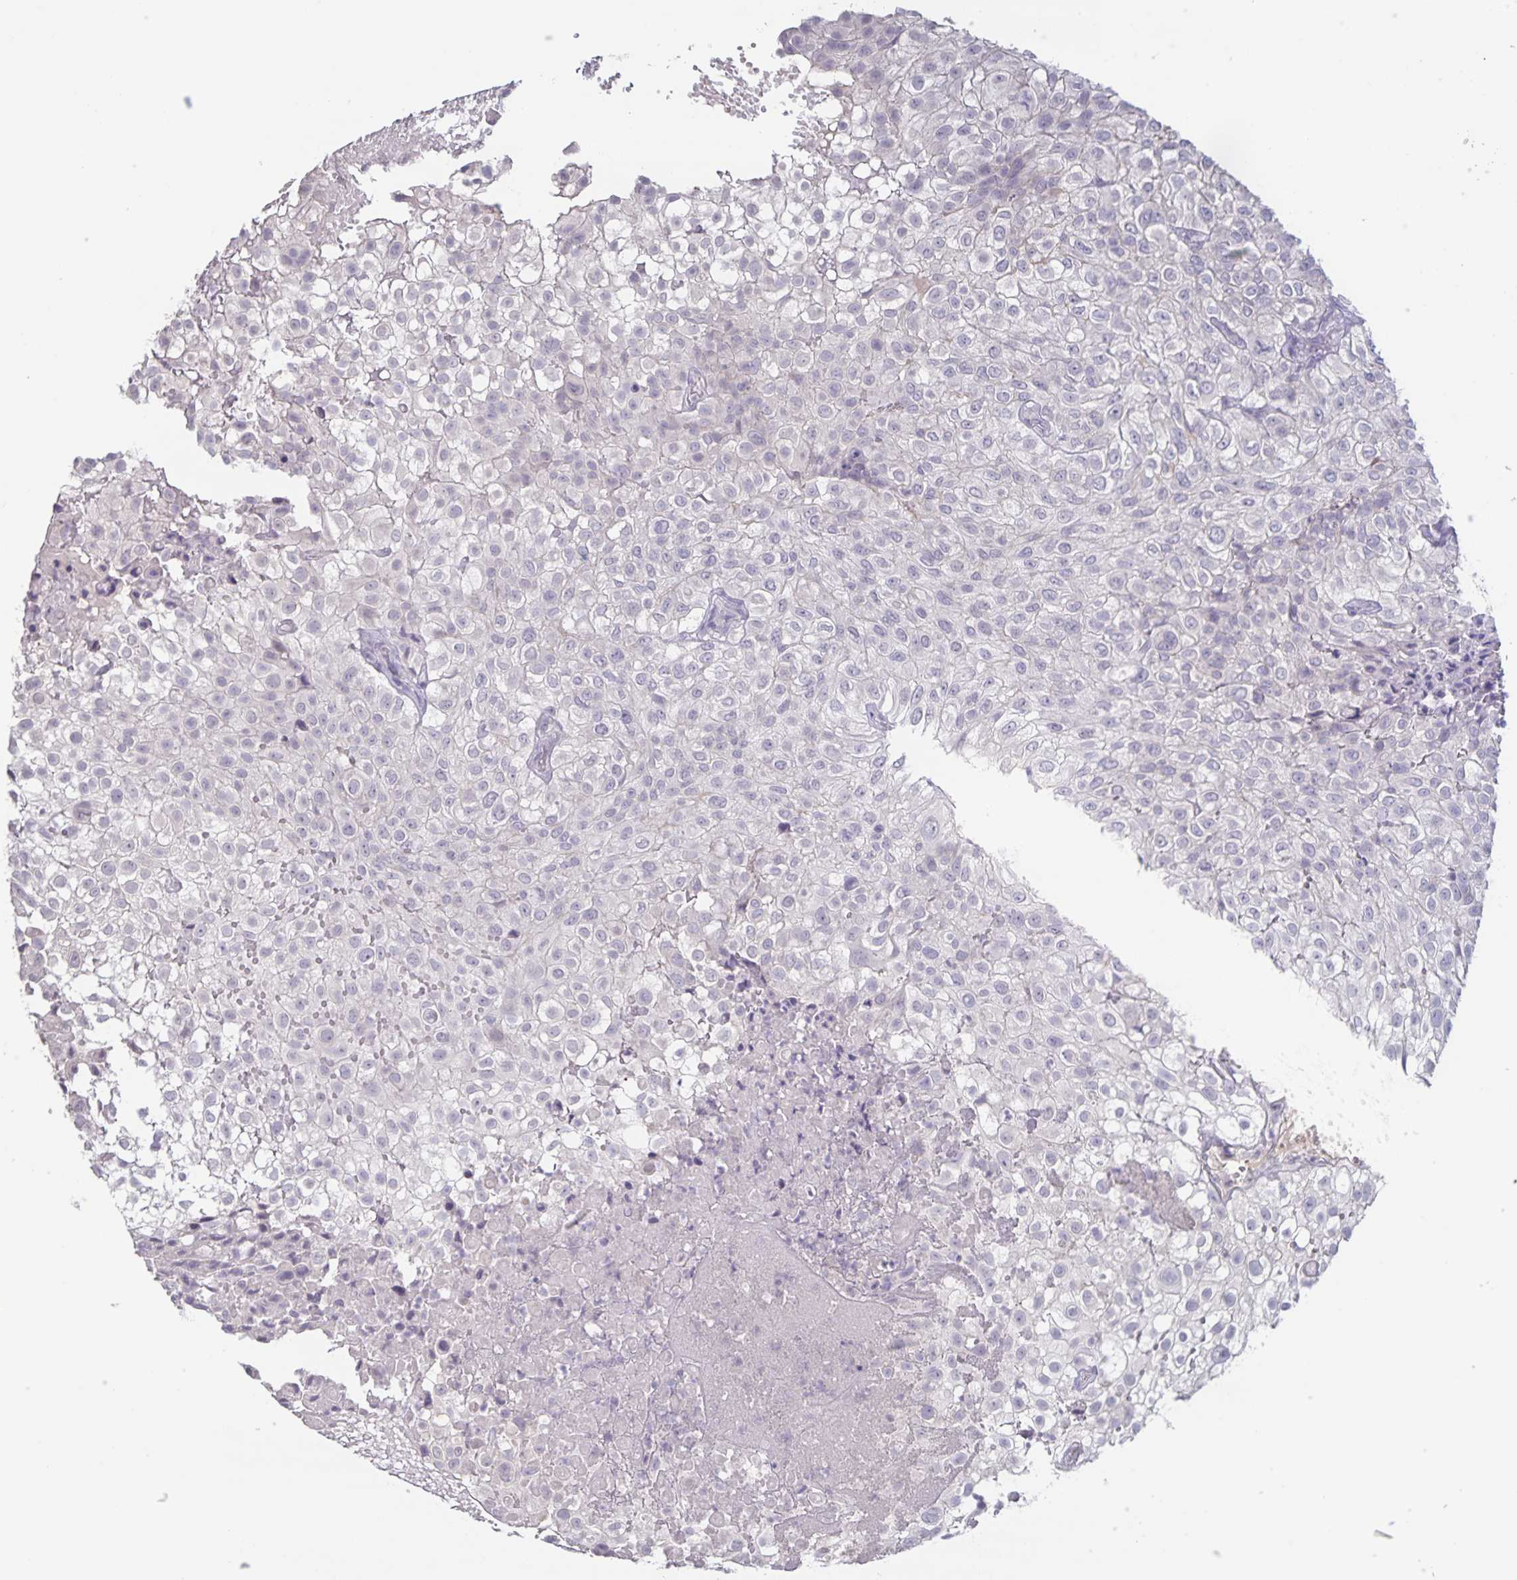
{"staining": {"intensity": "negative", "quantity": "none", "location": "none"}, "tissue": "urothelial cancer", "cell_type": "Tumor cells", "image_type": "cancer", "snomed": [{"axis": "morphology", "description": "Urothelial carcinoma, High grade"}, {"axis": "topography", "description": "Urinary bladder"}], "caption": "This is a image of immunohistochemistry (IHC) staining of urothelial cancer, which shows no expression in tumor cells.", "gene": "INSL5", "patient": {"sex": "male", "age": 56}}